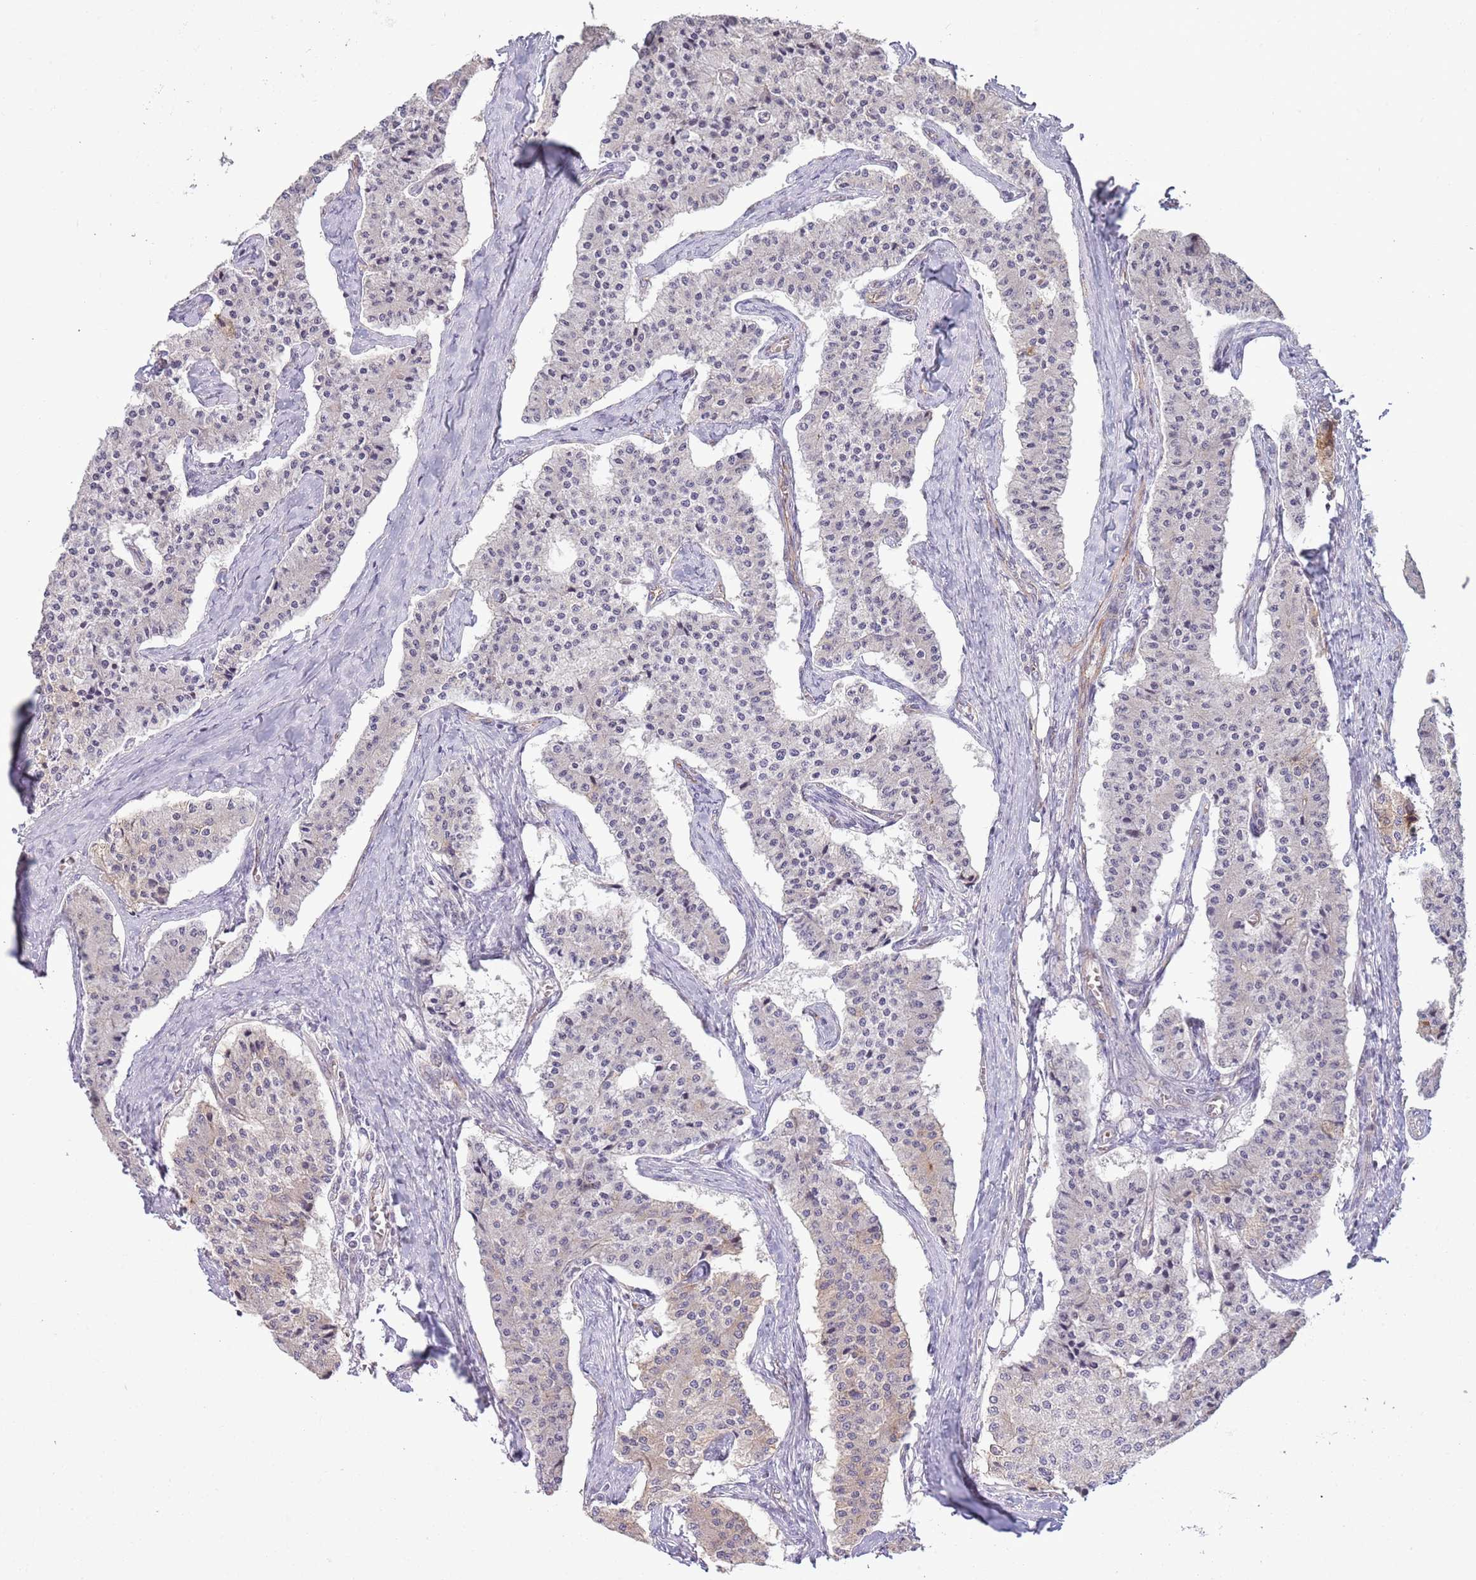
{"staining": {"intensity": "weak", "quantity": "<25%", "location": "cytoplasmic/membranous"}, "tissue": "carcinoid", "cell_type": "Tumor cells", "image_type": "cancer", "snomed": [{"axis": "morphology", "description": "Carcinoid, malignant, NOS"}, {"axis": "topography", "description": "Colon"}], "caption": "An immunohistochemistry (IHC) photomicrograph of malignant carcinoid is shown. There is no staining in tumor cells of malignant carcinoid.", "gene": "DPP10", "patient": {"sex": "female", "age": 52}}